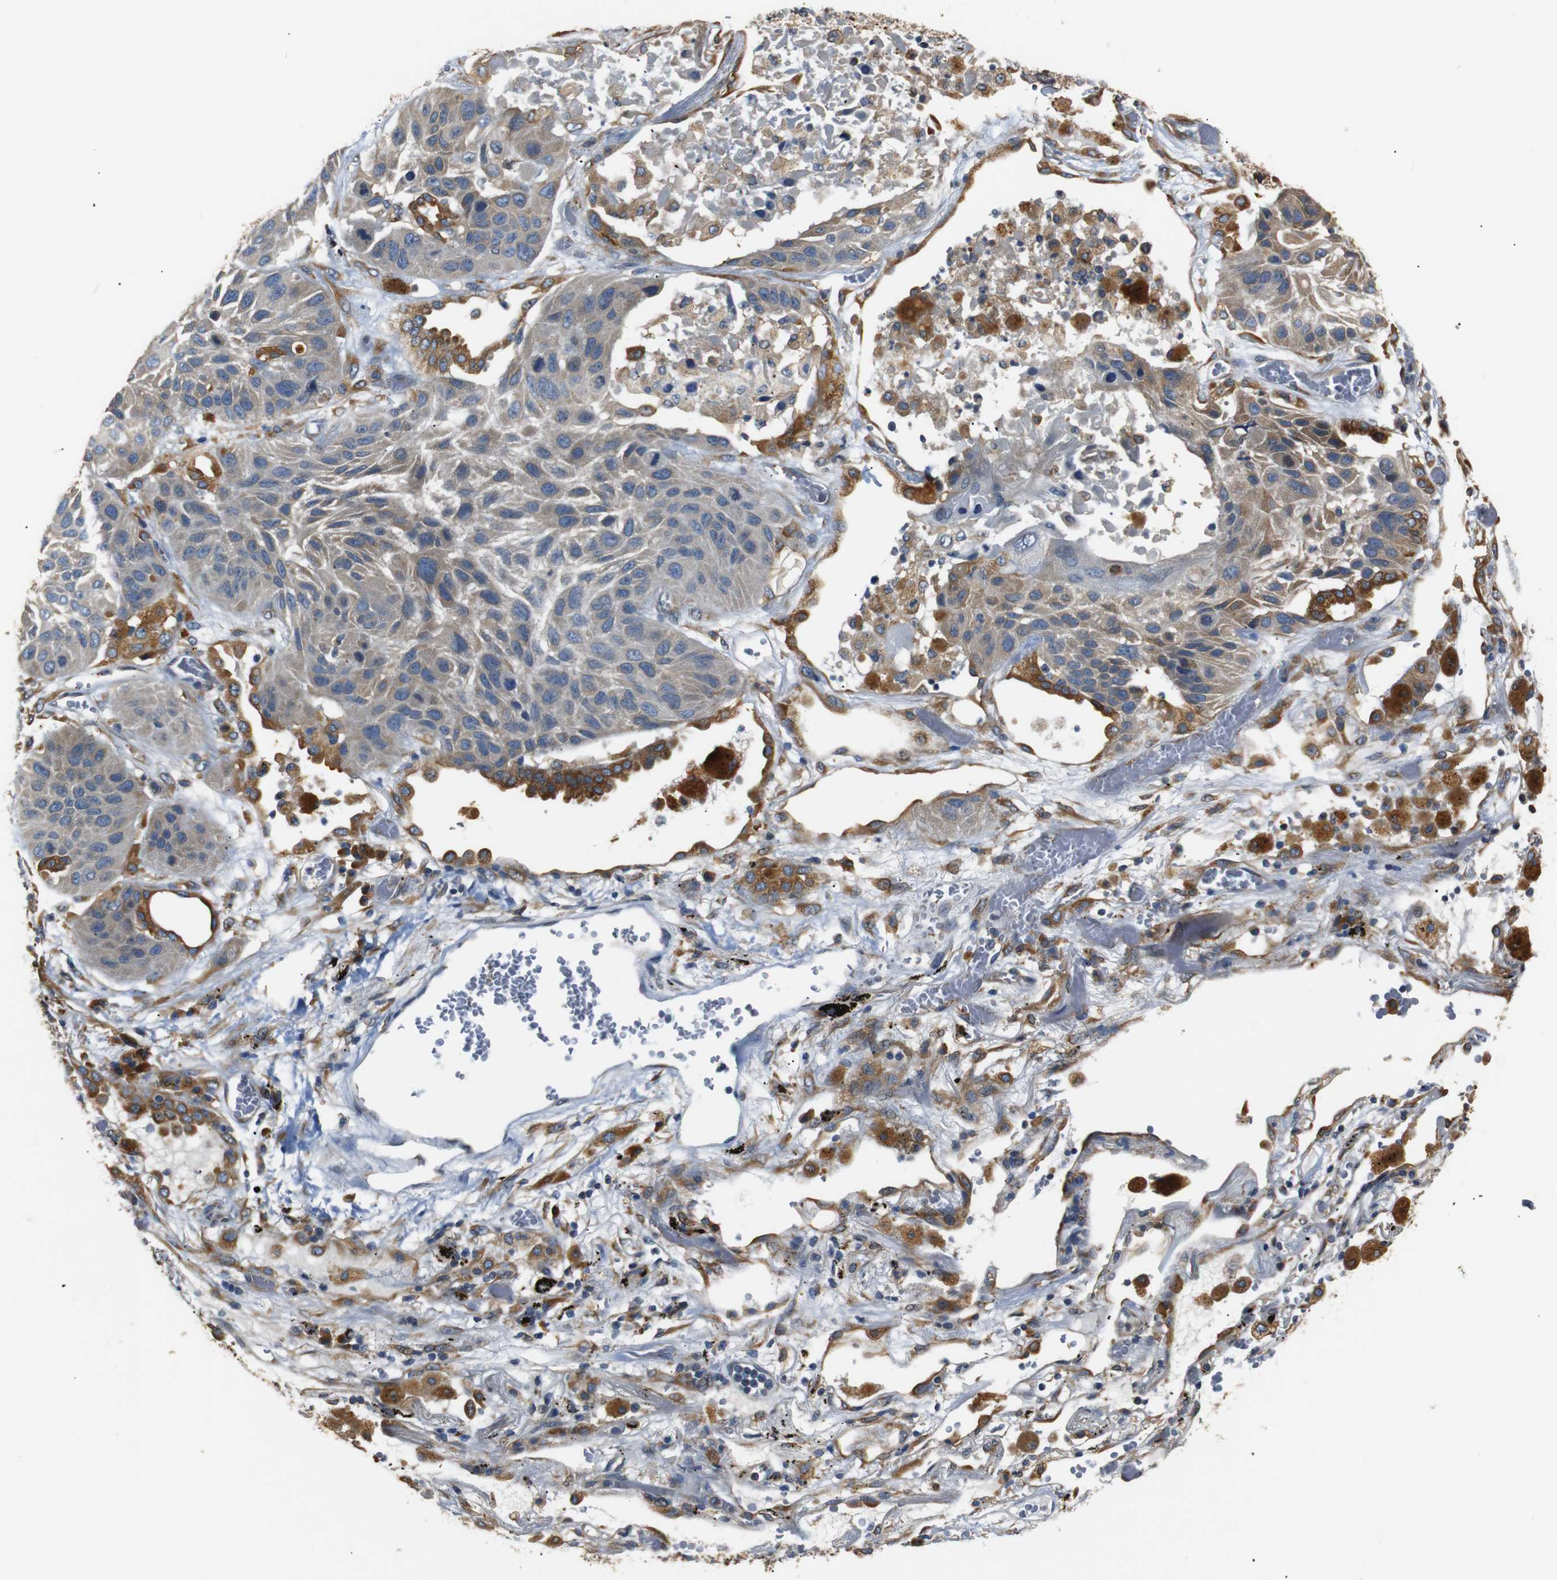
{"staining": {"intensity": "moderate", "quantity": "25%-75%", "location": "cytoplasmic/membranous"}, "tissue": "lung cancer", "cell_type": "Tumor cells", "image_type": "cancer", "snomed": [{"axis": "morphology", "description": "Squamous cell carcinoma, NOS"}, {"axis": "topography", "description": "Lung"}], "caption": "A brown stain highlights moderate cytoplasmic/membranous positivity of a protein in lung cancer (squamous cell carcinoma) tumor cells.", "gene": "TMED2", "patient": {"sex": "male", "age": 57}}